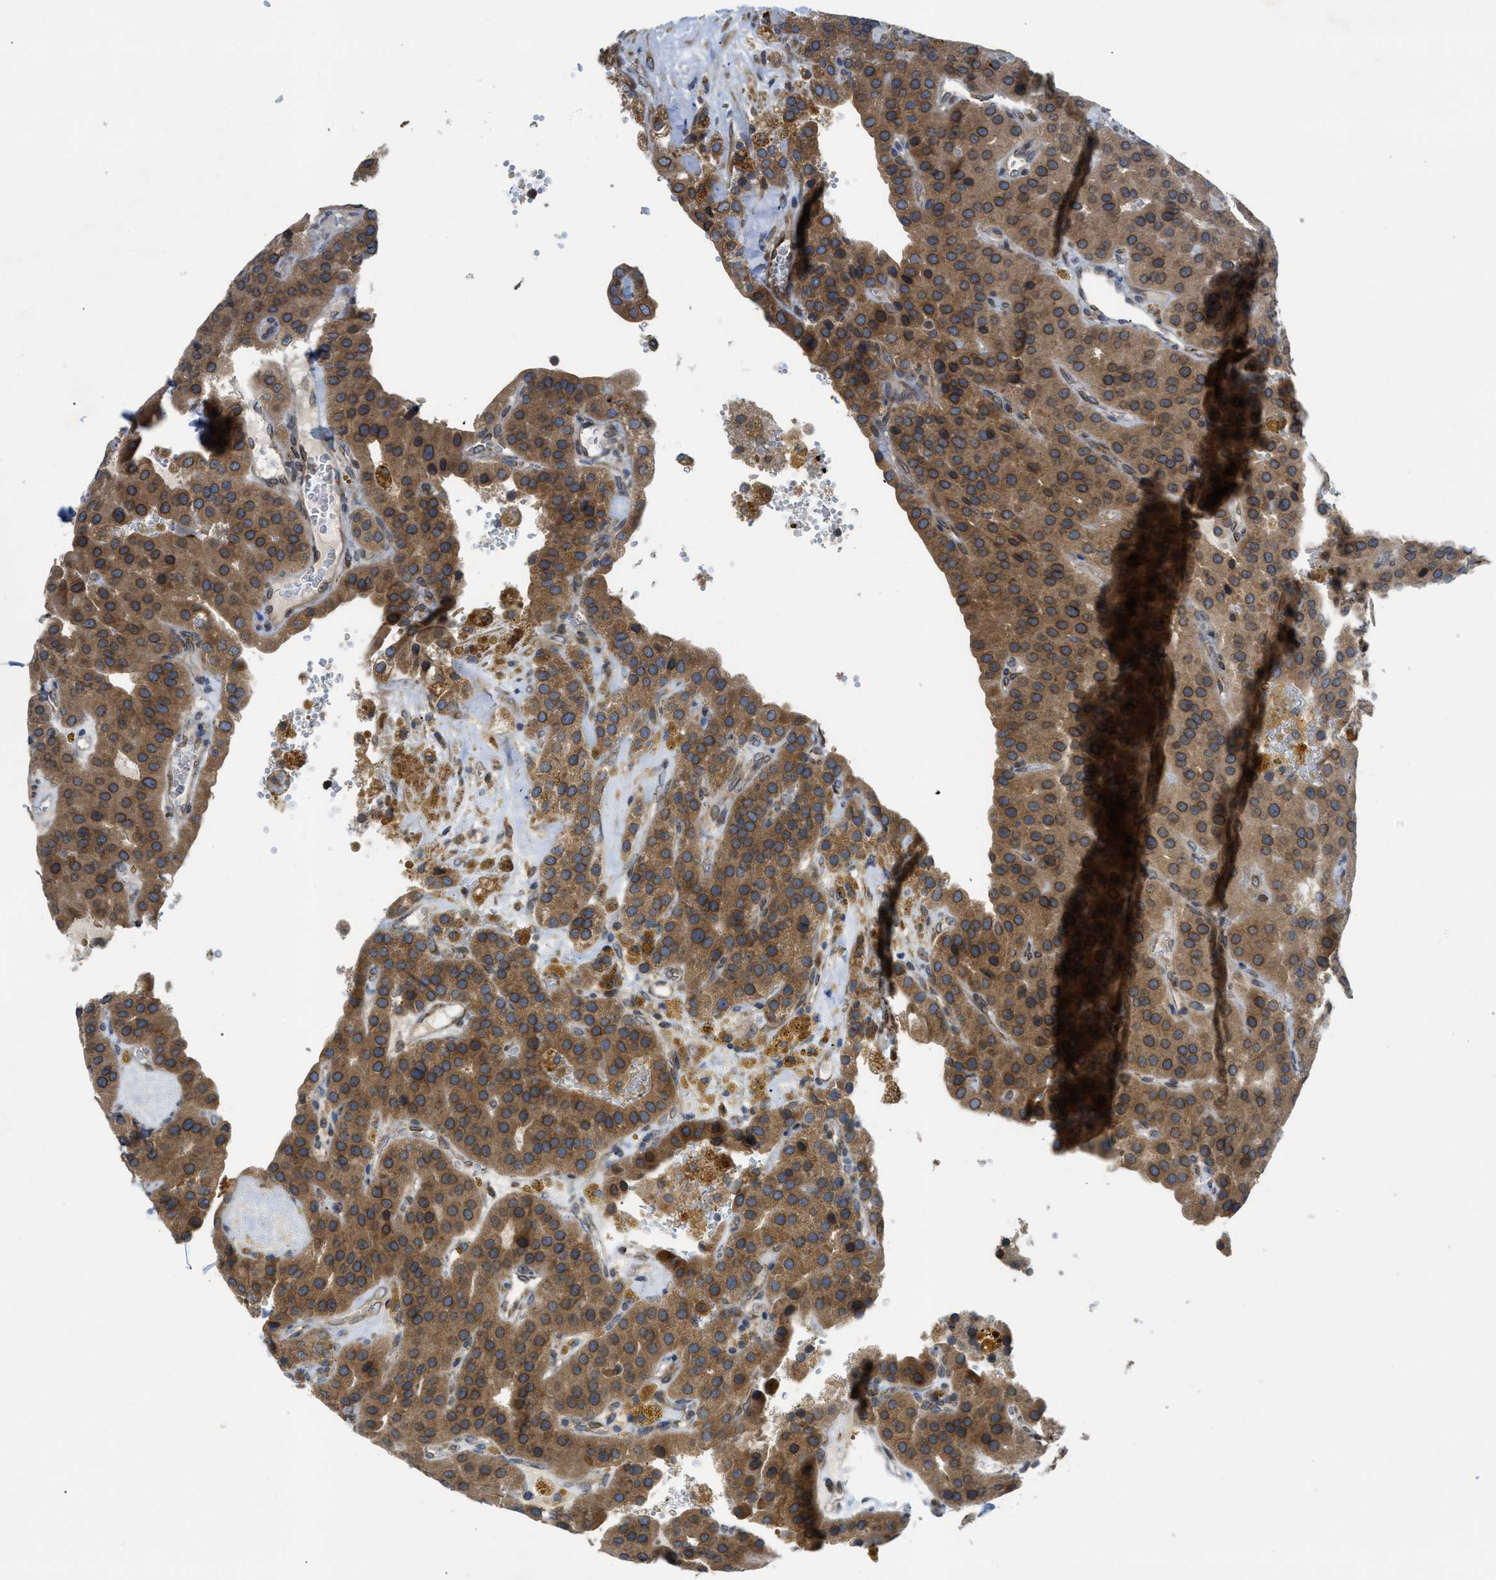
{"staining": {"intensity": "moderate", "quantity": ">75%", "location": "cytoplasmic/membranous"}, "tissue": "parathyroid gland", "cell_type": "Glandular cells", "image_type": "normal", "snomed": [{"axis": "morphology", "description": "Normal tissue, NOS"}, {"axis": "morphology", "description": "Adenoma, NOS"}, {"axis": "topography", "description": "Parathyroid gland"}], "caption": "Parathyroid gland stained with immunohistochemistry (IHC) demonstrates moderate cytoplasmic/membranous positivity in about >75% of glandular cells. The staining is performed using DAB brown chromogen to label protein expression. The nuclei are counter-stained blue using hematoxylin.", "gene": "EIF2AK3", "patient": {"sex": "female", "age": 86}}